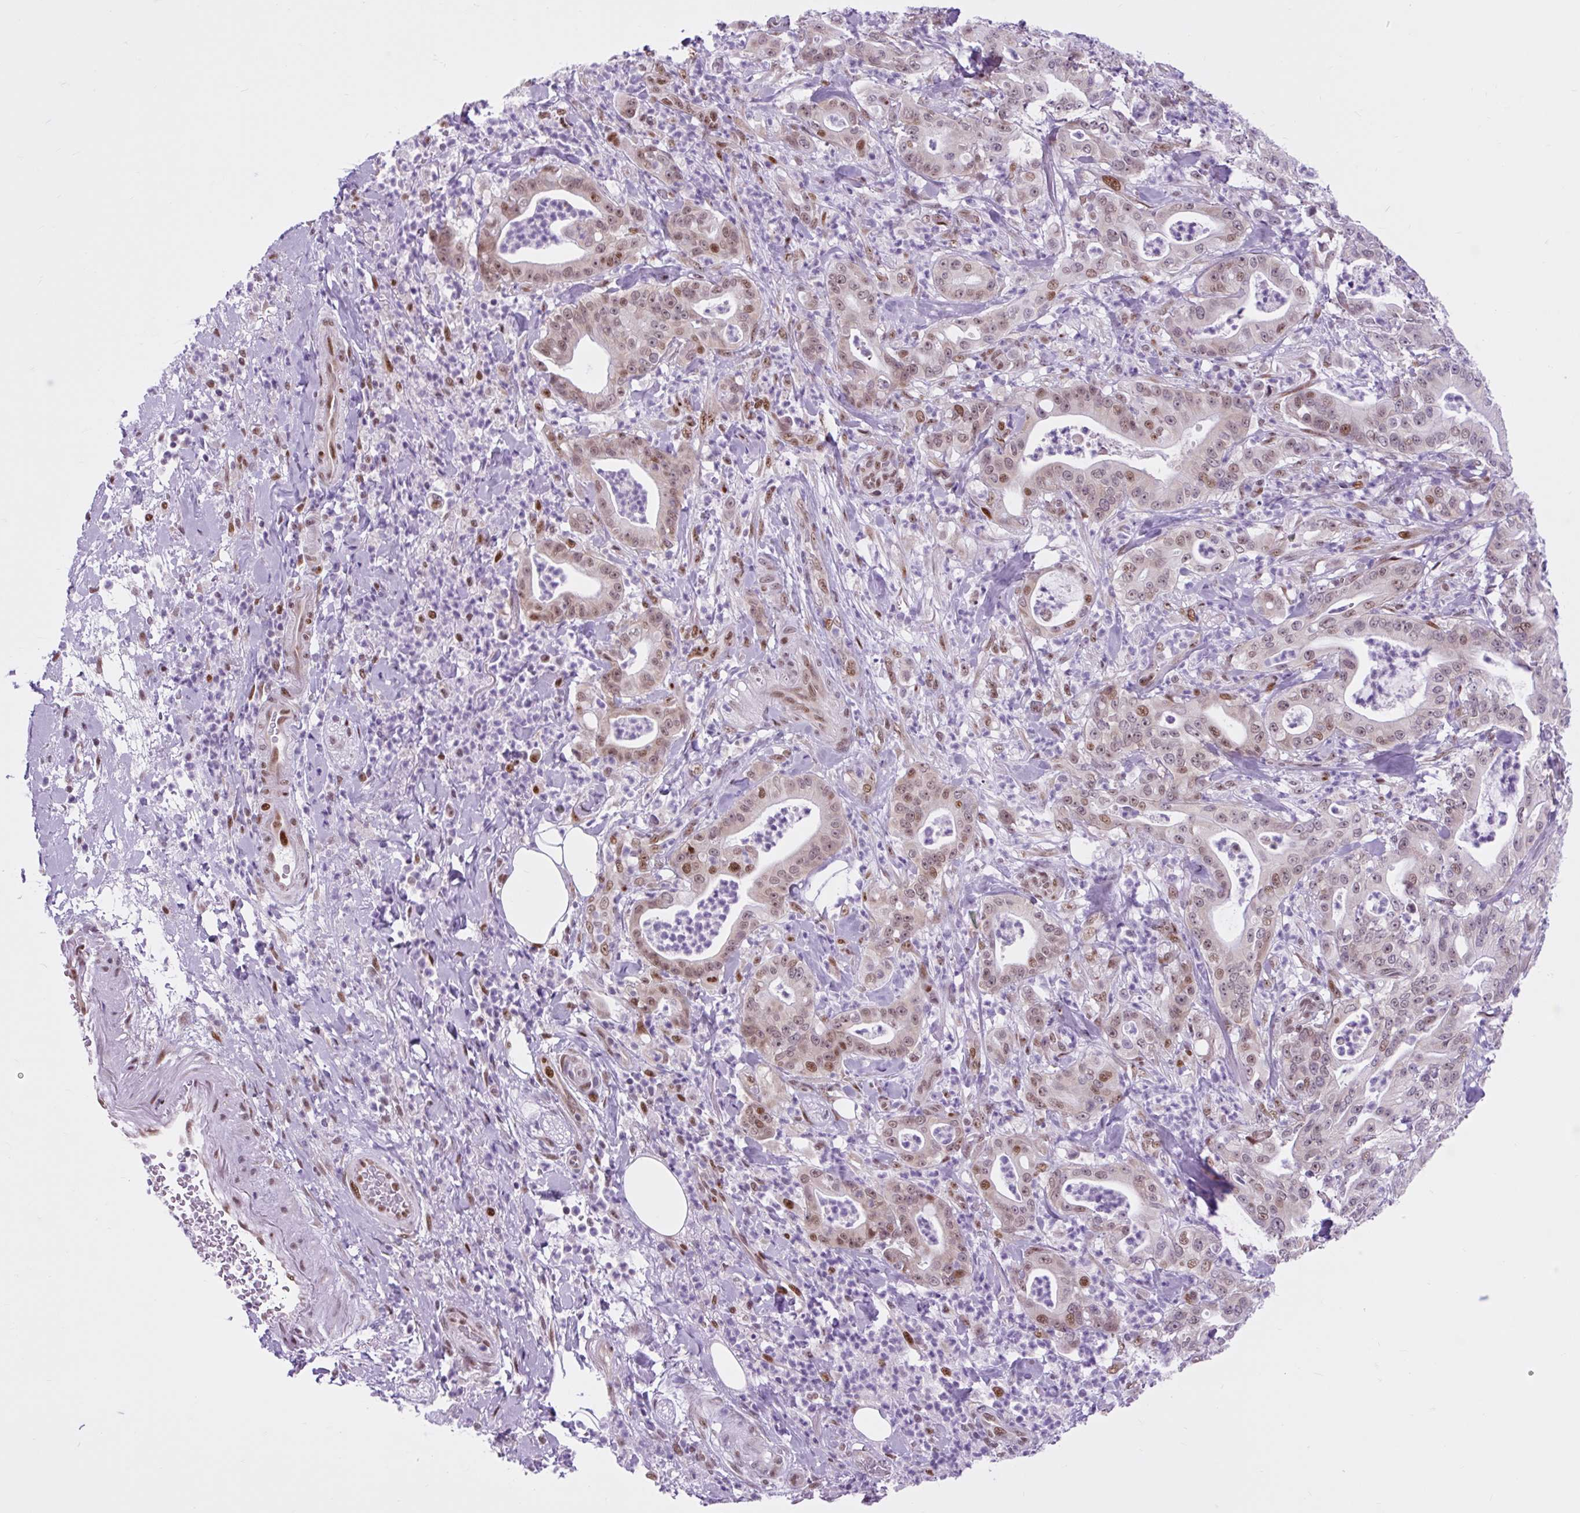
{"staining": {"intensity": "moderate", "quantity": "25%-75%", "location": "nuclear"}, "tissue": "pancreatic cancer", "cell_type": "Tumor cells", "image_type": "cancer", "snomed": [{"axis": "morphology", "description": "Adenocarcinoma, NOS"}, {"axis": "topography", "description": "Pancreas"}], "caption": "Protein expression analysis of pancreatic cancer (adenocarcinoma) demonstrates moderate nuclear expression in about 25%-75% of tumor cells.", "gene": "CLK2", "patient": {"sex": "male", "age": 71}}